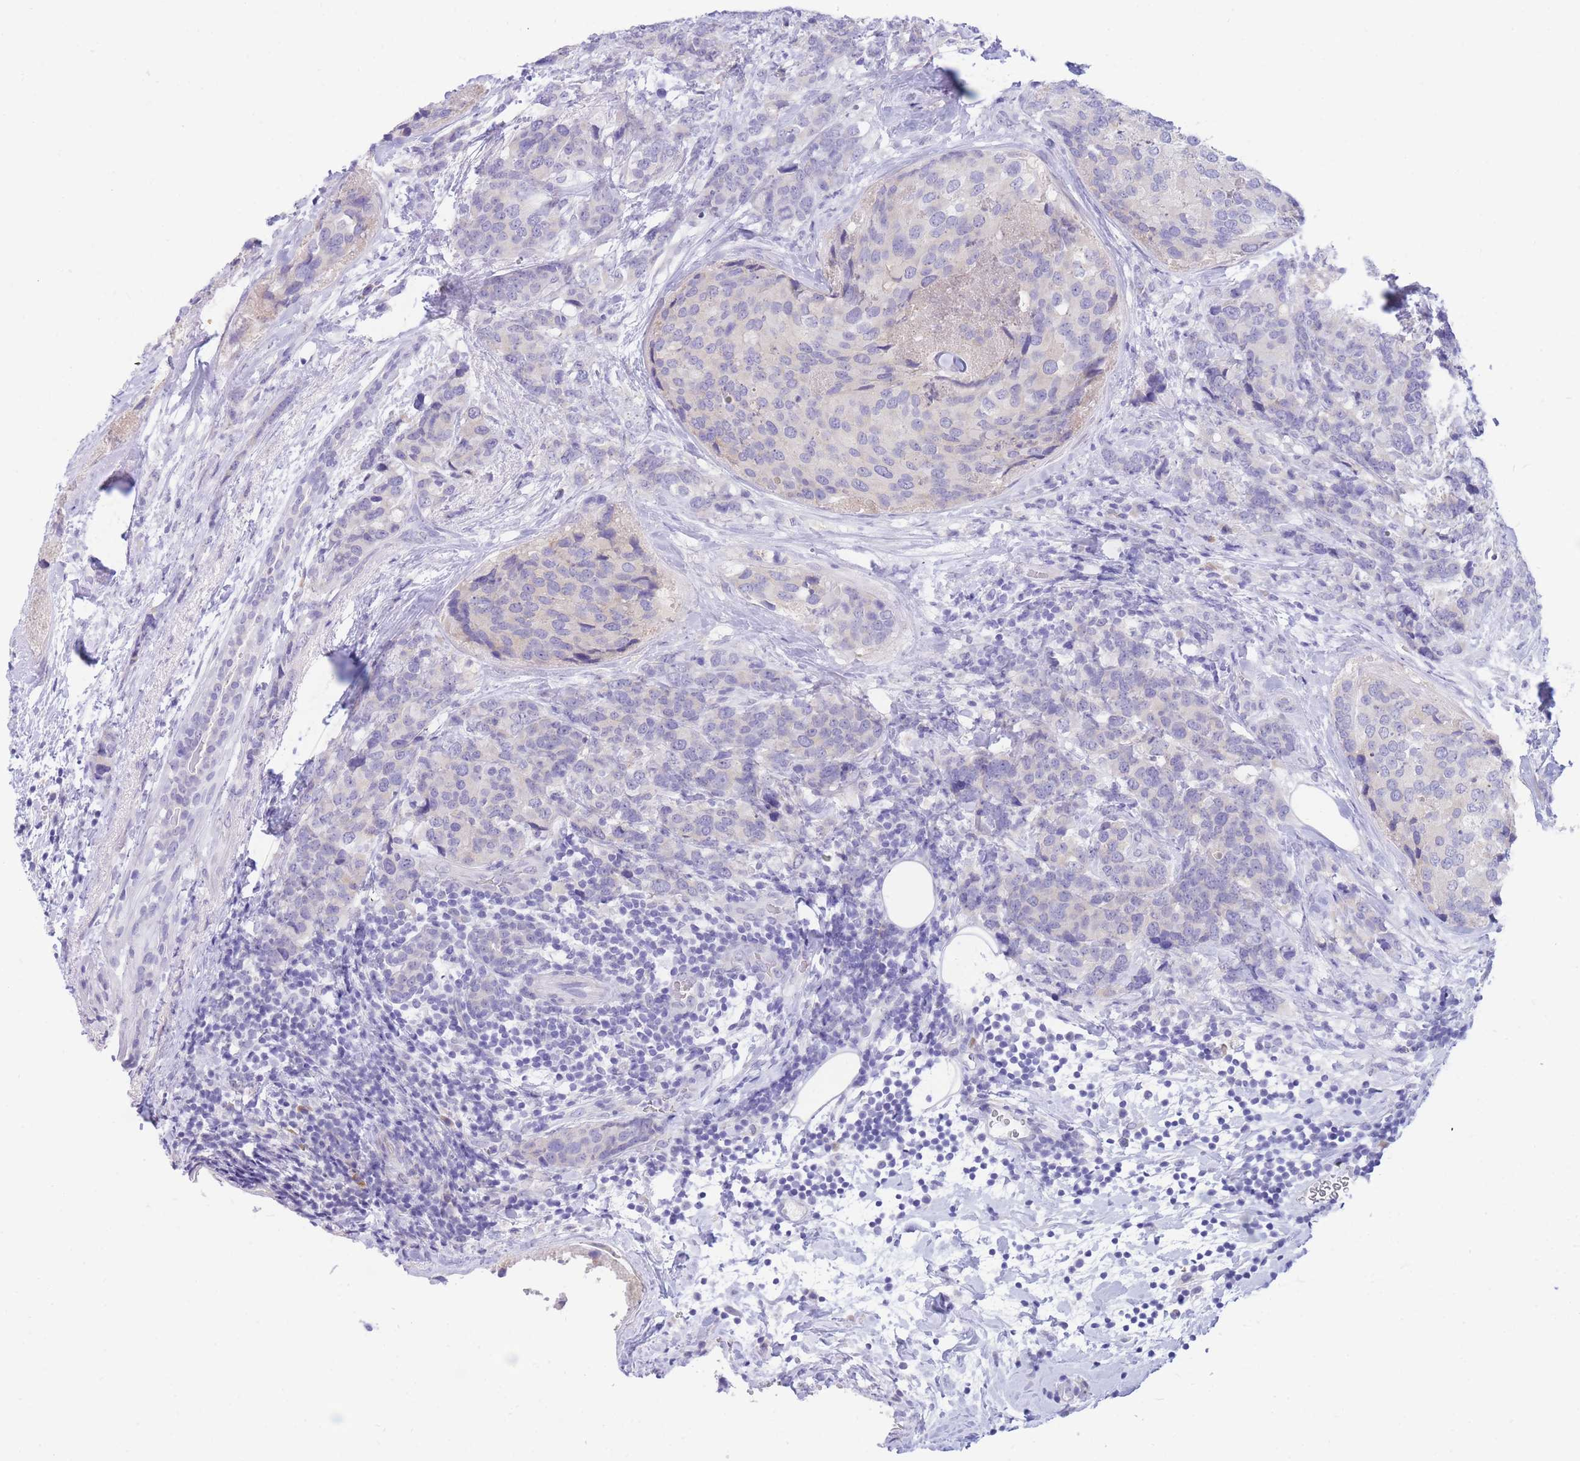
{"staining": {"intensity": "negative", "quantity": "none", "location": "none"}, "tissue": "breast cancer", "cell_type": "Tumor cells", "image_type": "cancer", "snomed": [{"axis": "morphology", "description": "Lobular carcinoma"}, {"axis": "topography", "description": "Breast"}], "caption": "IHC of breast cancer (lobular carcinoma) reveals no expression in tumor cells.", "gene": "SSUH2", "patient": {"sex": "female", "age": 59}}